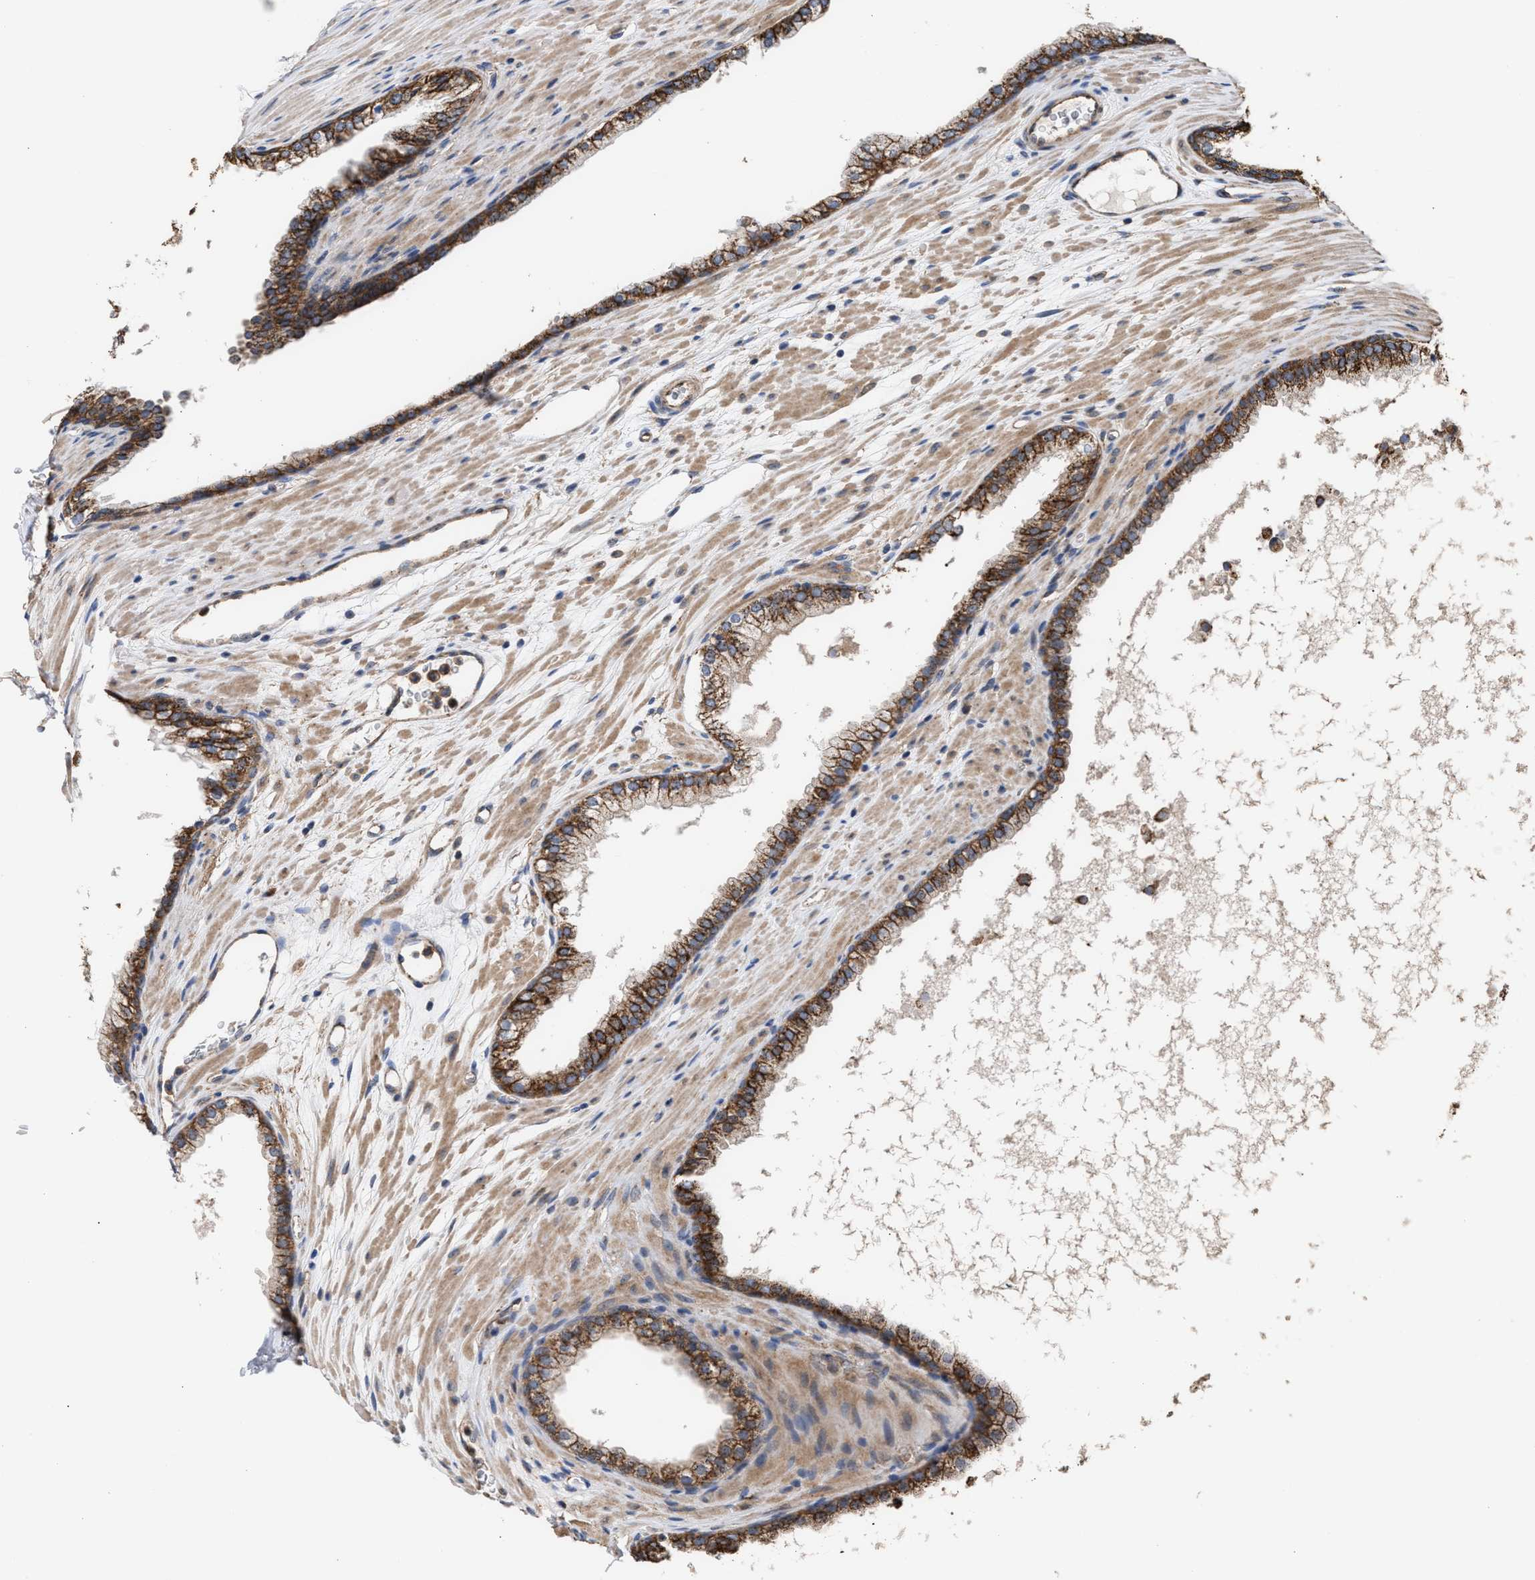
{"staining": {"intensity": "moderate", "quantity": ">75%", "location": "cytoplasmic/membranous"}, "tissue": "prostate cancer", "cell_type": "Tumor cells", "image_type": "cancer", "snomed": [{"axis": "morphology", "description": "Adenocarcinoma, Low grade"}, {"axis": "topography", "description": "Prostate"}], "caption": "Human prostate low-grade adenocarcinoma stained with a brown dye shows moderate cytoplasmic/membranous positive staining in about >75% of tumor cells.", "gene": "EXOSC2", "patient": {"sex": "male", "age": 70}}